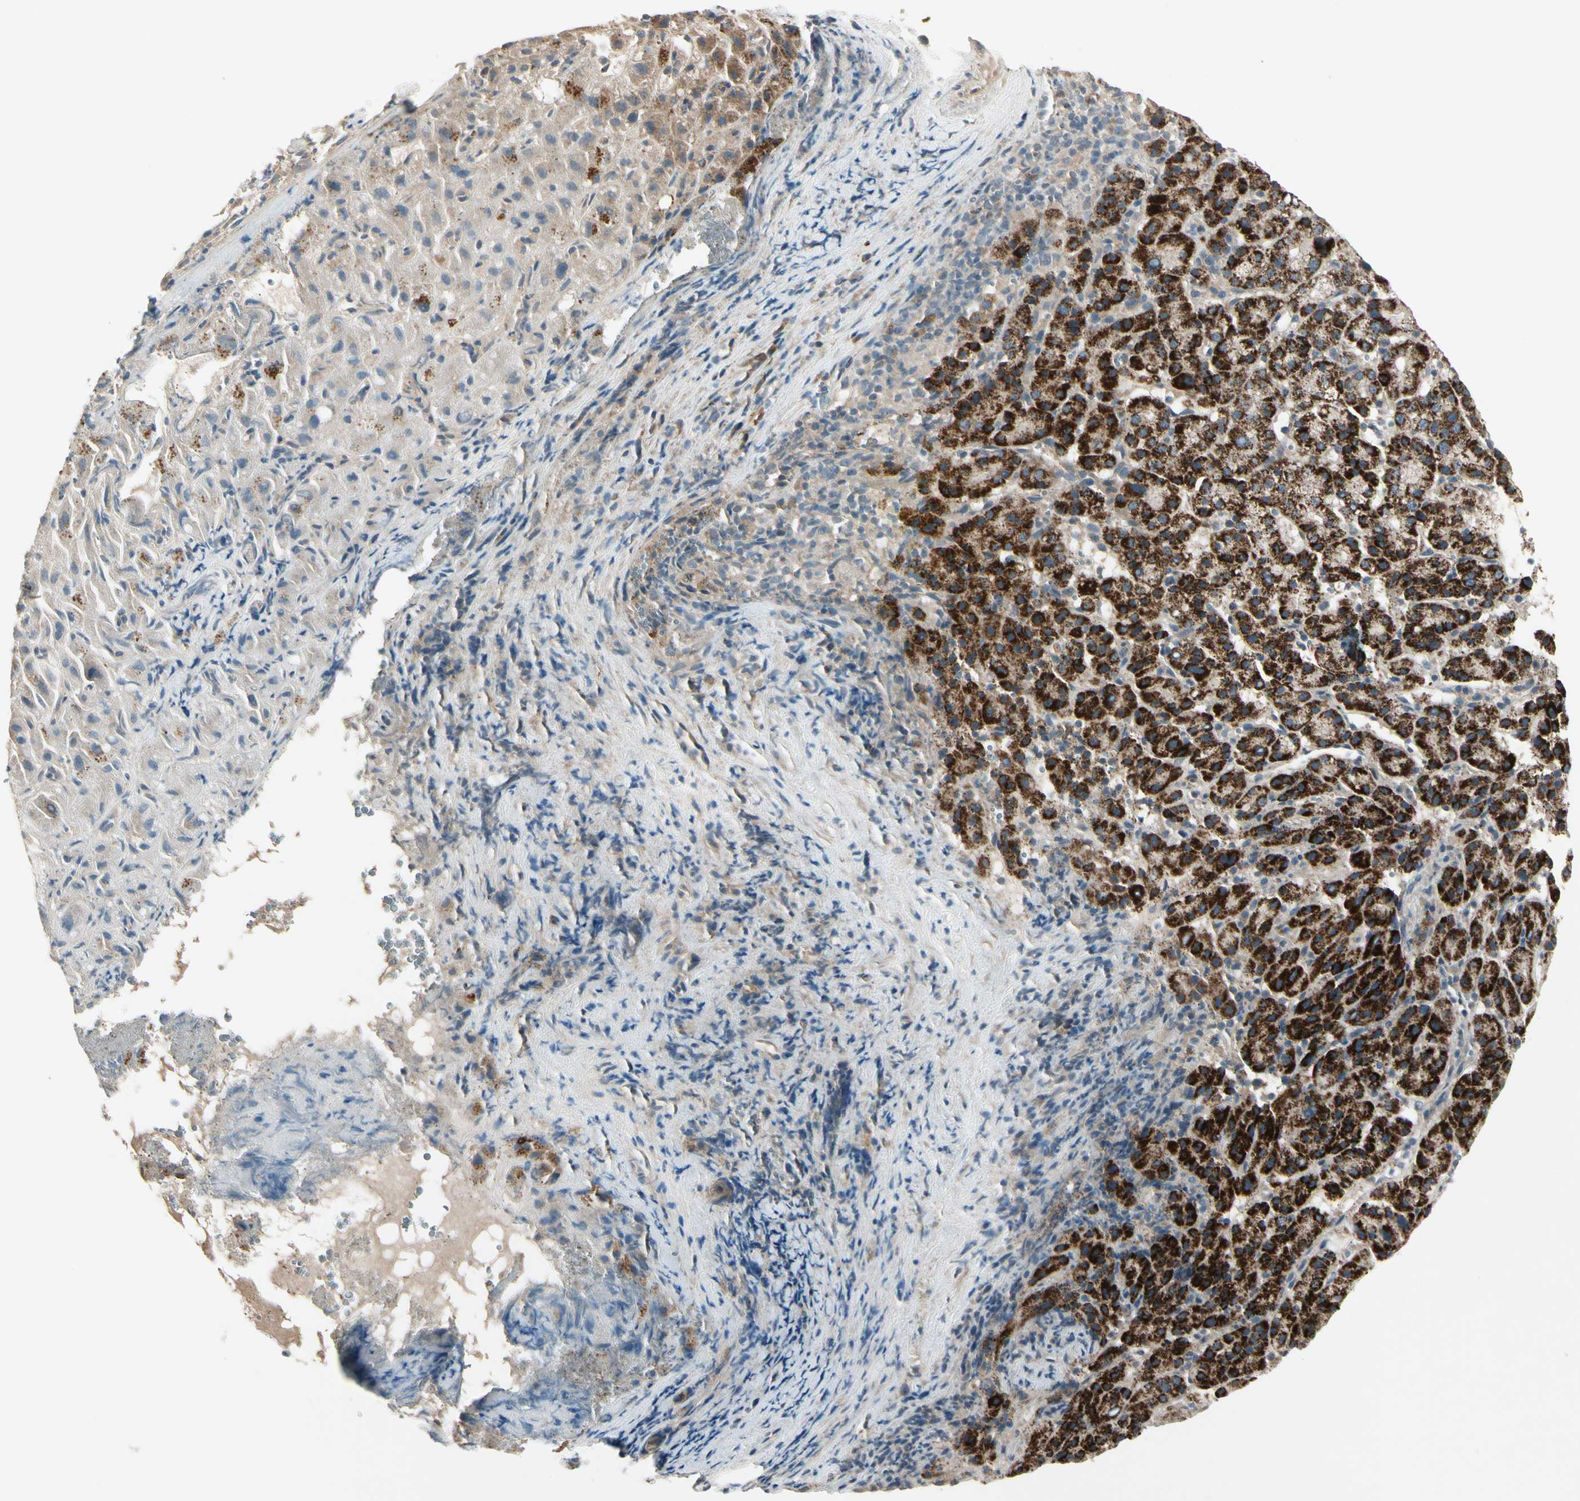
{"staining": {"intensity": "strong", "quantity": ">75%", "location": "cytoplasmic/membranous"}, "tissue": "liver cancer", "cell_type": "Tumor cells", "image_type": "cancer", "snomed": [{"axis": "morphology", "description": "Carcinoma, Hepatocellular, NOS"}, {"axis": "topography", "description": "Liver"}], "caption": "A high-resolution photomicrograph shows immunohistochemistry staining of hepatocellular carcinoma (liver), which displays strong cytoplasmic/membranous positivity in approximately >75% of tumor cells.", "gene": "FHDC1", "patient": {"sex": "female", "age": 58}}